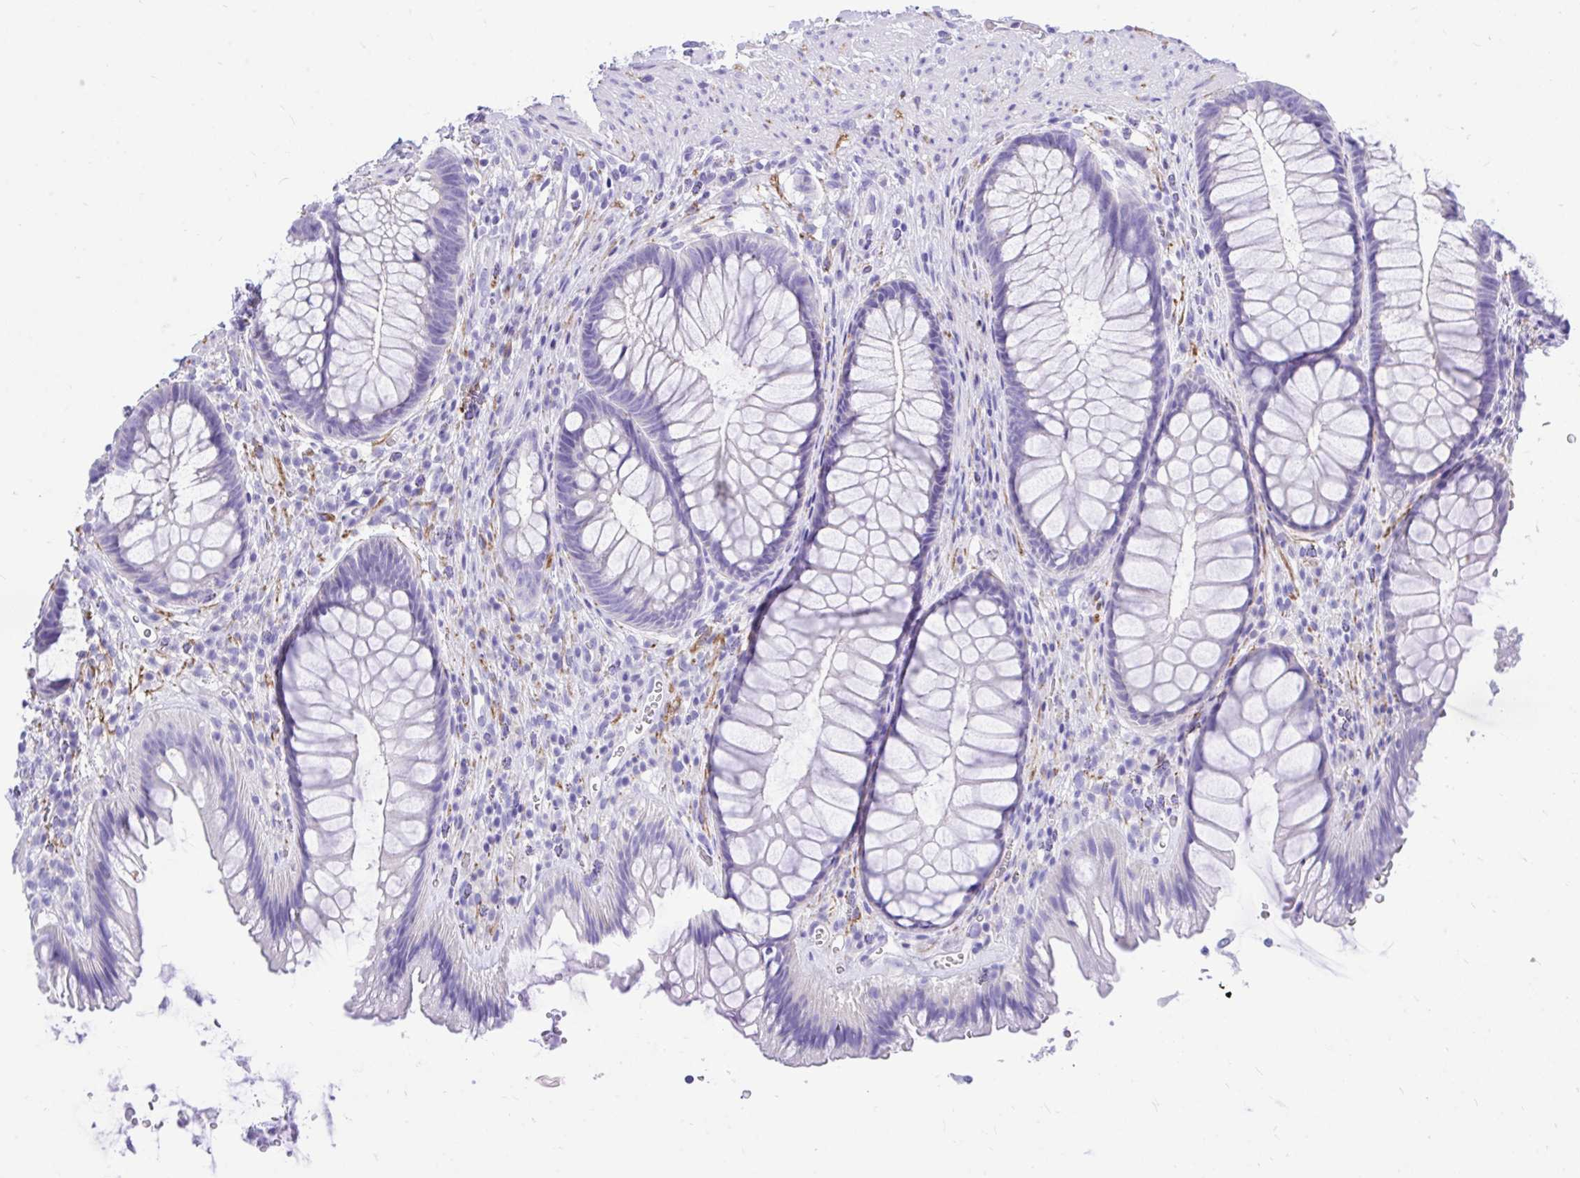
{"staining": {"intensity": "negative", "quantity": "none", "location": "none"}, "tissue": "rectum", "cell_type": "Glandular cells", "image_type": "normal", "snomed": [{"axis": "morphology", "description": "Normal tissue, NOS"}, {"axis": "topography", "description": "Rectum"}], "caption": "Glandular cells are negative for brown protein staining in normal rectum. Brightfield microscopy of IHC stained with DAB (brown) and hematoxylin (blue), captured at high magnification.", "gene": "MON1A", "patient": {"sex": "male", "age": 53}}